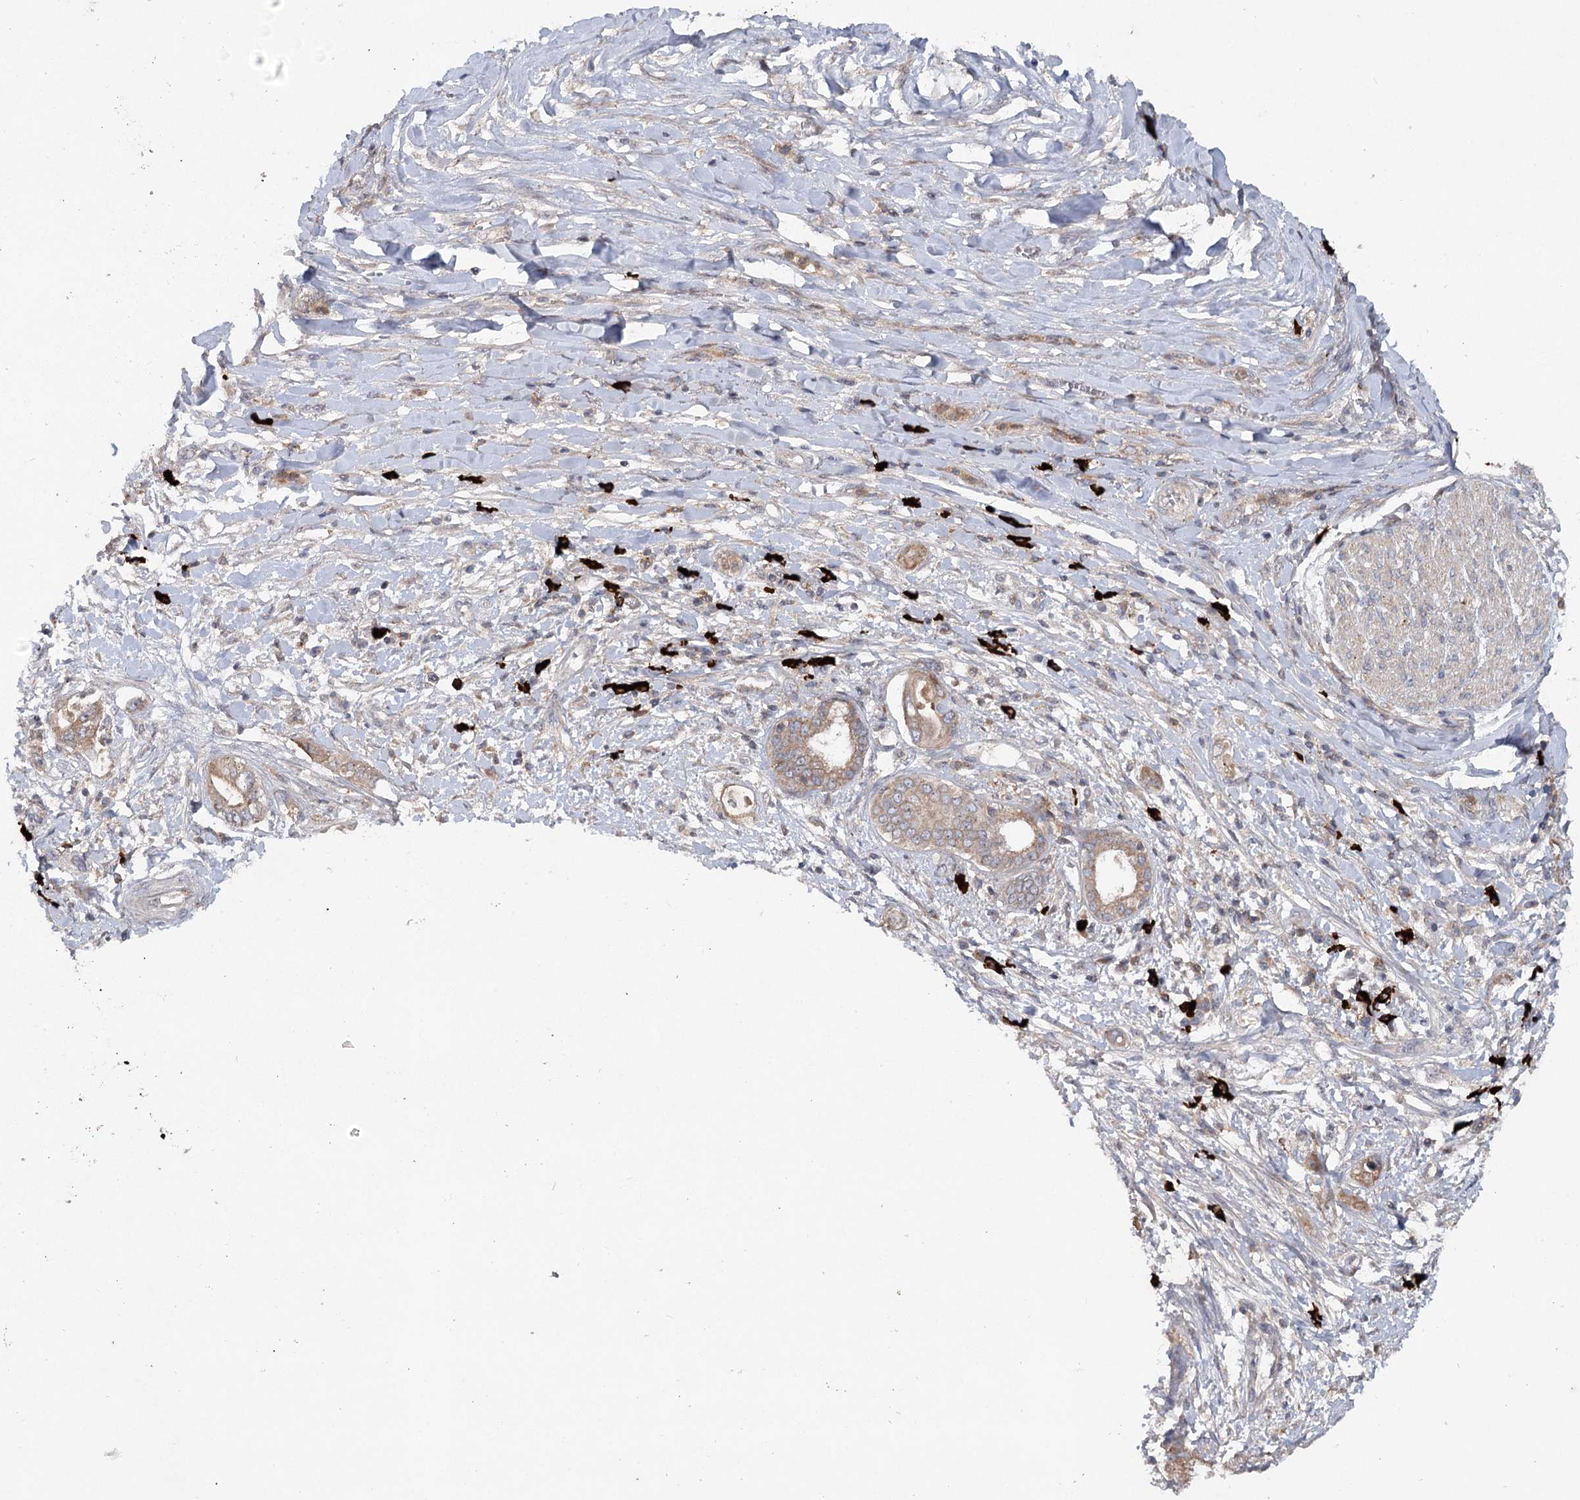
{"staining": {"intensity": "moderate", "quantity": ">75%", "location": "cytoplasmic/membranous"}, "tissue": "pancreatic cancer", "cell_type": "Tumor cells", "image_type": "cancer", "snomed": [{"axis": "morphology", "description": "Inflammation, NOS"}, {"axis": "morphology", "description": "Adenocarcinoma, NOS"}, {"axis": "topography", "description": "Pancreas"}], "caption": "Immunohistochemistry (IHC) image of neoplastic tissue: pancreatic cancer (adenocarcinoma) stained using IHC exhibits medium levels of moderate protein expression localized specifically in the cytoplasmic/membranous of tumor cells, appearing as a cytoplasmic/membranous brown color.", "gene": "MAP3K13", "patient": {"sex": "female", "age": 56}}